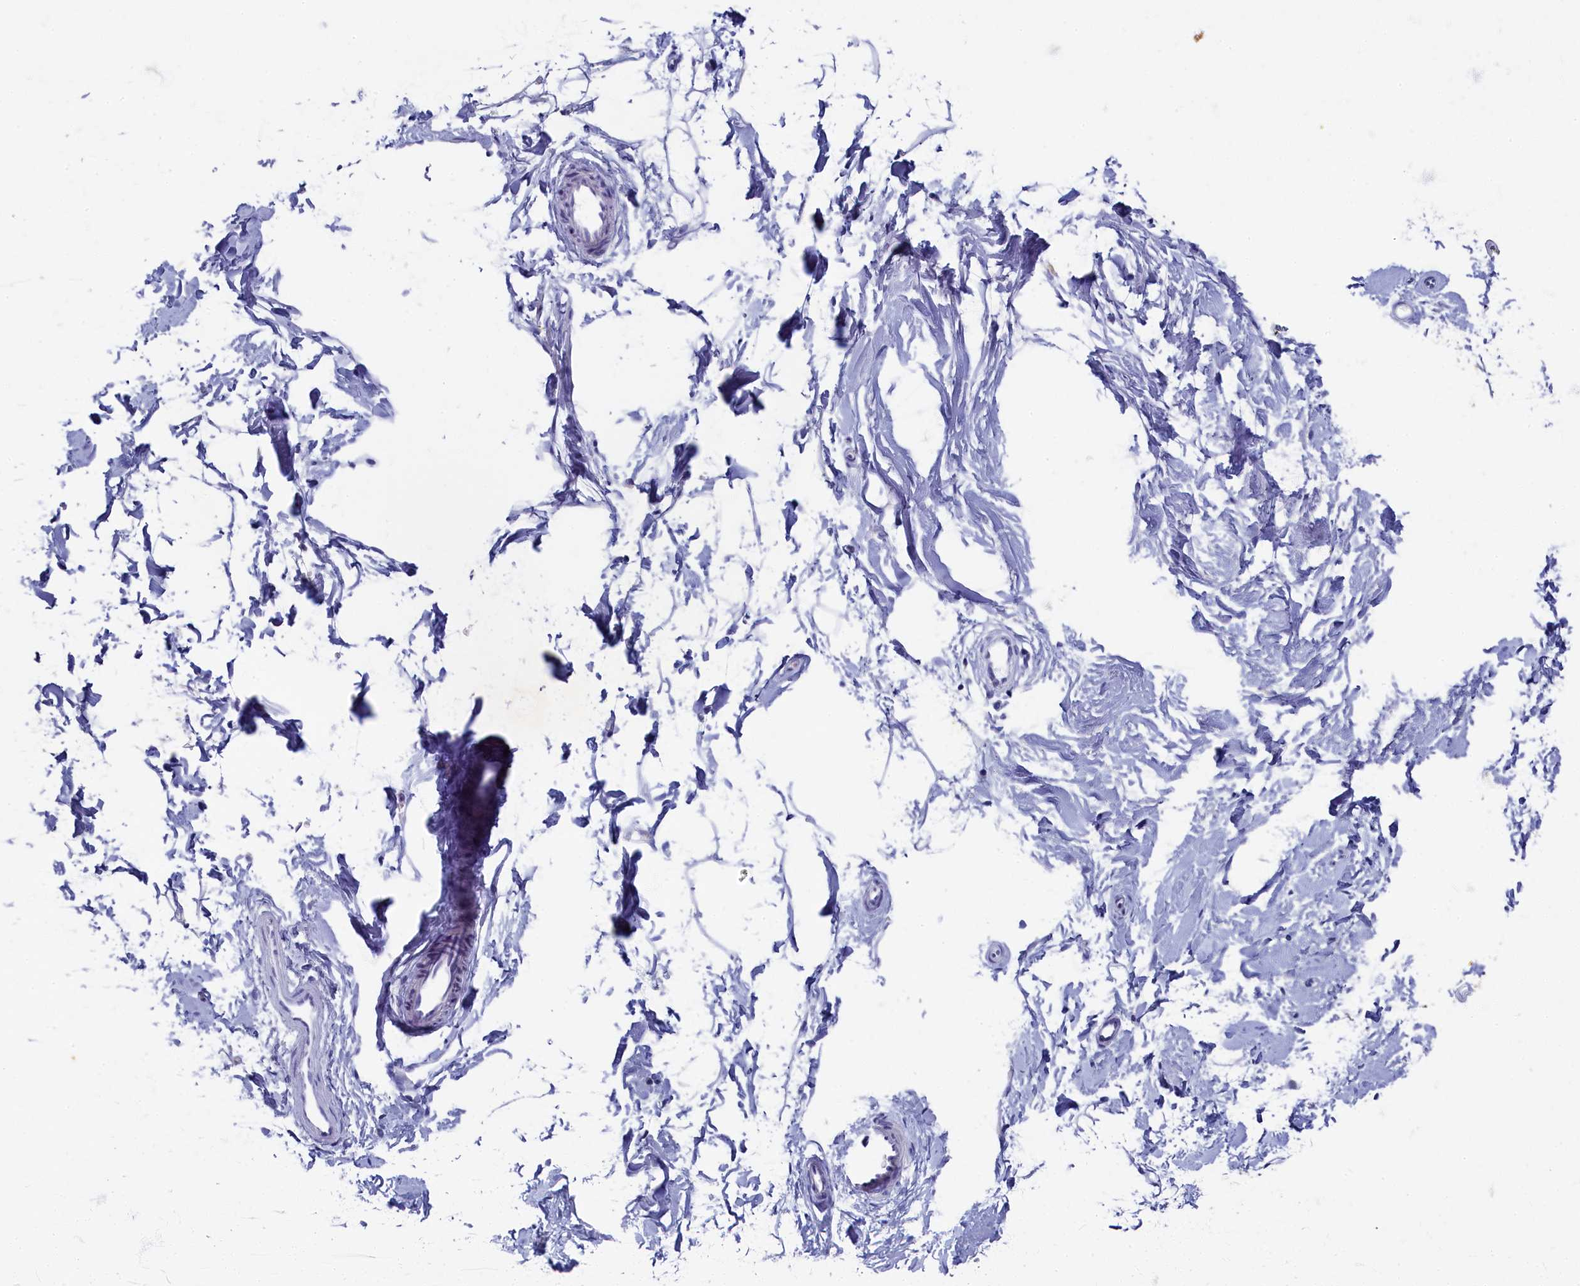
{"staining": {"intensity": "negative", "quantity": "none", "location": "none"}, "tissue": "adipose tissue", "cell_type": "Adipocytes", "image_type": "normal", "snomed": [{"axis": "morphology", "description": "Normal tissue, NOS"}, {"axis": "topography", "description": "Breast"}], "caption": "This is an IHC image of unremarkable adipose tissue. There is no positivity in adipocytes.", "gene": "OCIAD2", "patient": {"sex": "female", "age": 23}}